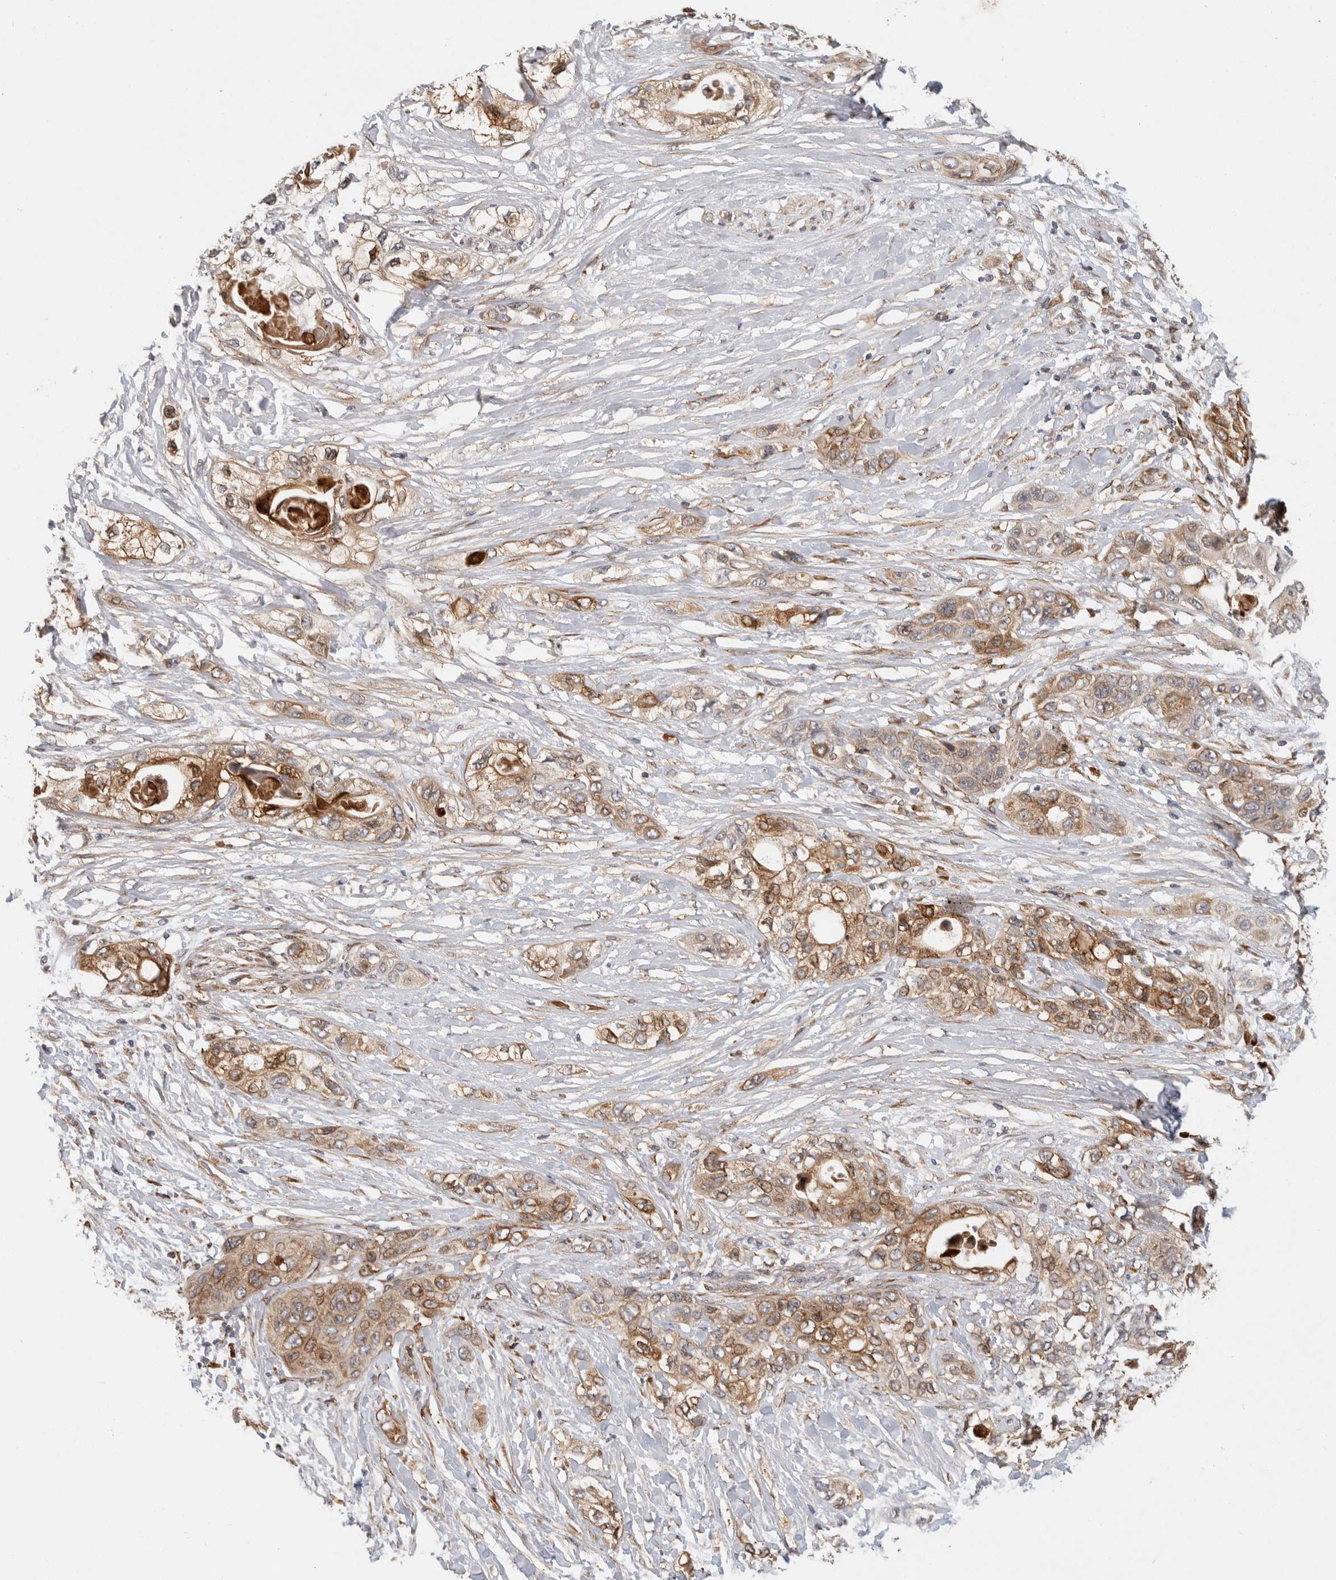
{"staining": {"intensity": "moderate", "quantity": ">75%", "location": "cytoplasmic/membranous"}, "tissue": "pancreatic cancer", "cell_type": "Tumor cells", "image_type": "cancer", "snomed": [{"axis": "morphology", "description": "Adenocarcinoma, NOS"}, {"axis": "topography", "description": "Pancreas"}], "caption": "Human pancreatic cancer stained with a protein marker shows moderate staining in tumor cells.", "gene": "APOL2", "patient": {"sex": "female", "age": 70}}